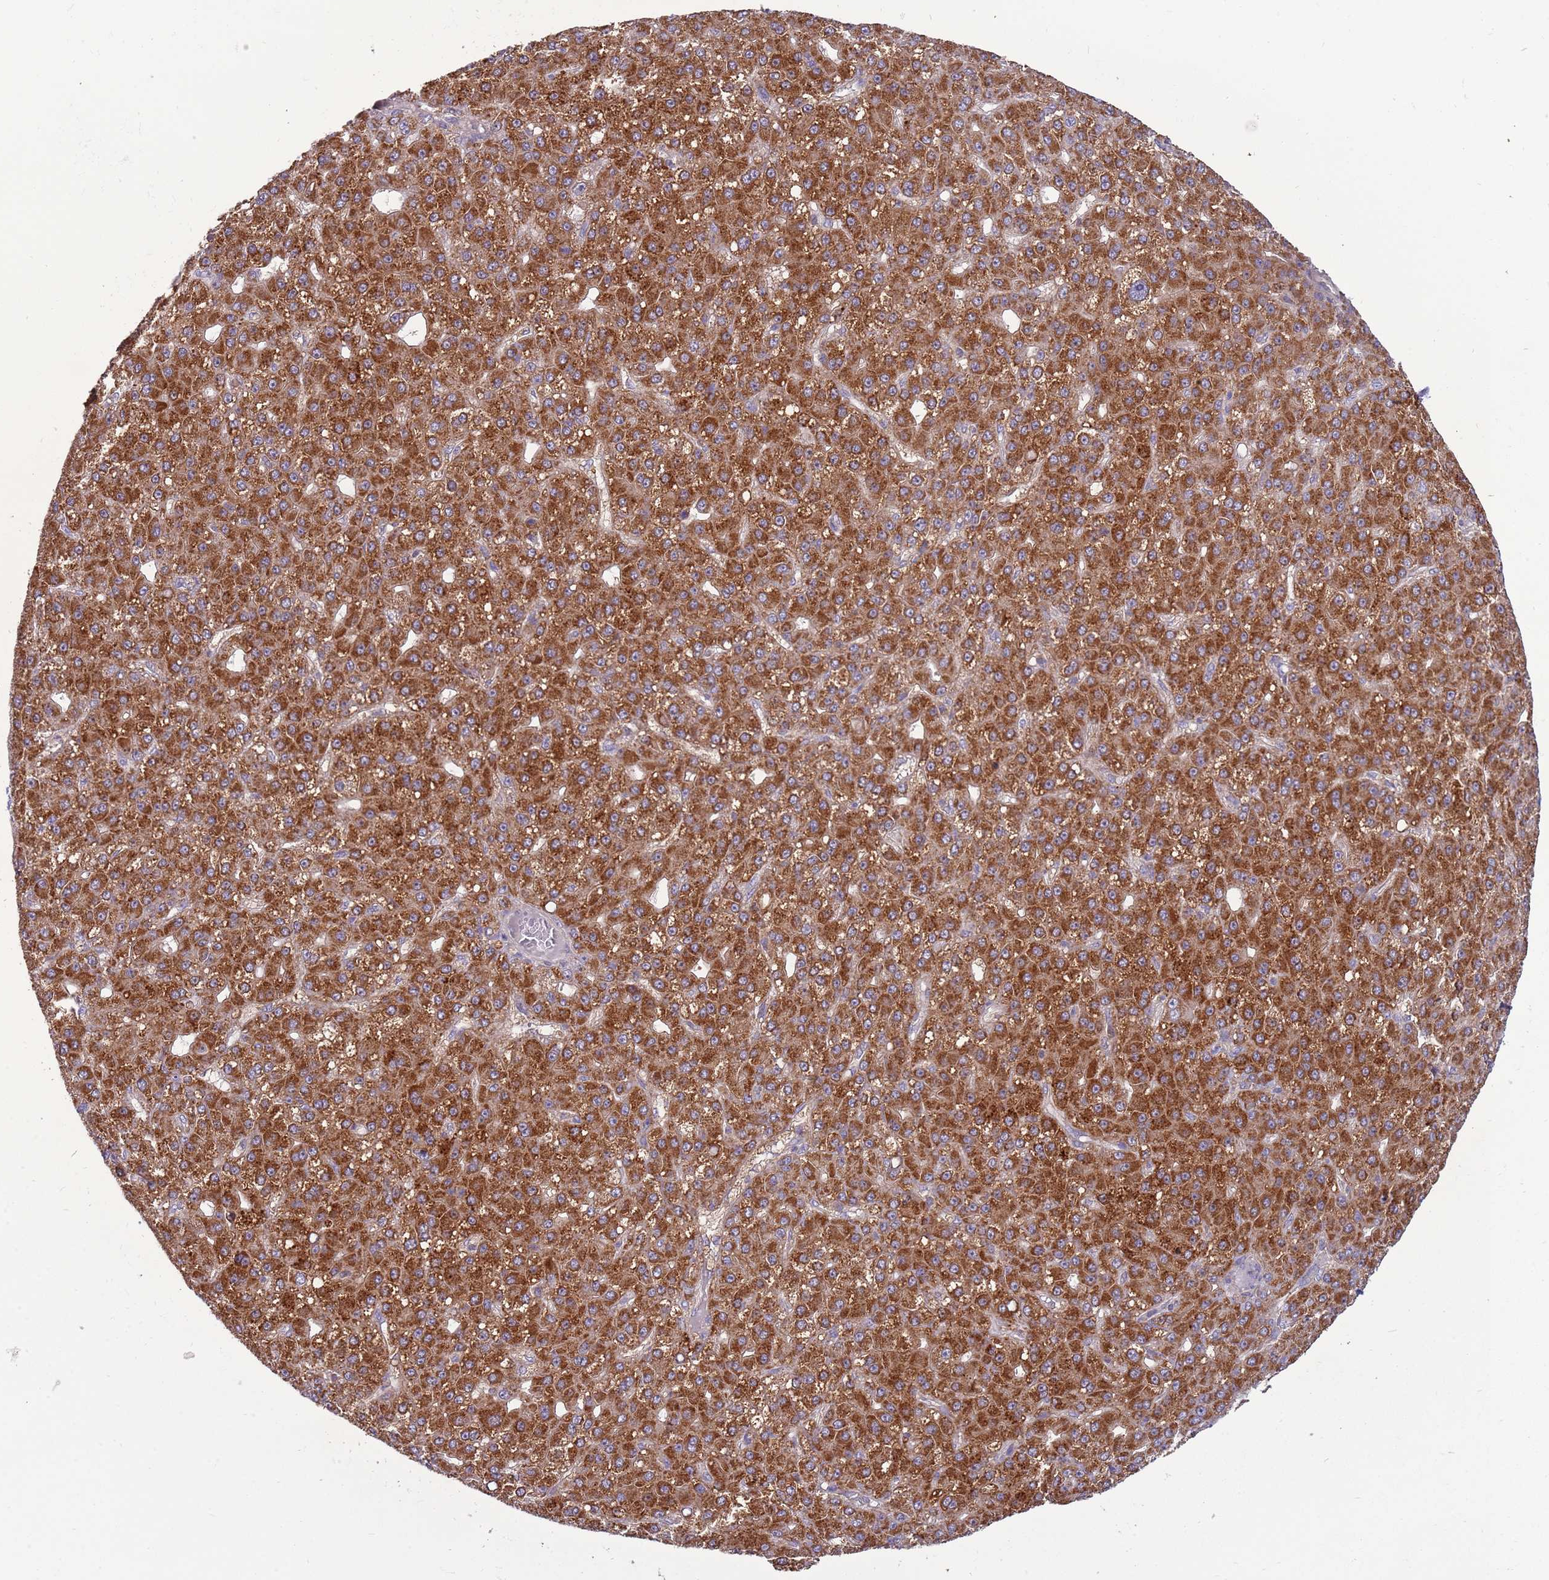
{"staining": {"intensity": "strong", "quantity": ">75%", "location": "cytoplasmic/membranous"}, "tissue": "liver cancer", "cell_type": "Tumor cells", "image_type": "cancer", "snomed": [{"axis": "morphology", "description": "Carcinoma, Hepatocellular, NOS"}, {"axis": "topography", "description": "Liver"}], "caption": "The image shows staining of liver cancer (hepatocellular carcinoma), revealing strong cytoplasmic/membranous protein staining (brown color) within tumor cells.", "gene": "UQCRQ", "patient": {"sex": "male", "age": 67}}